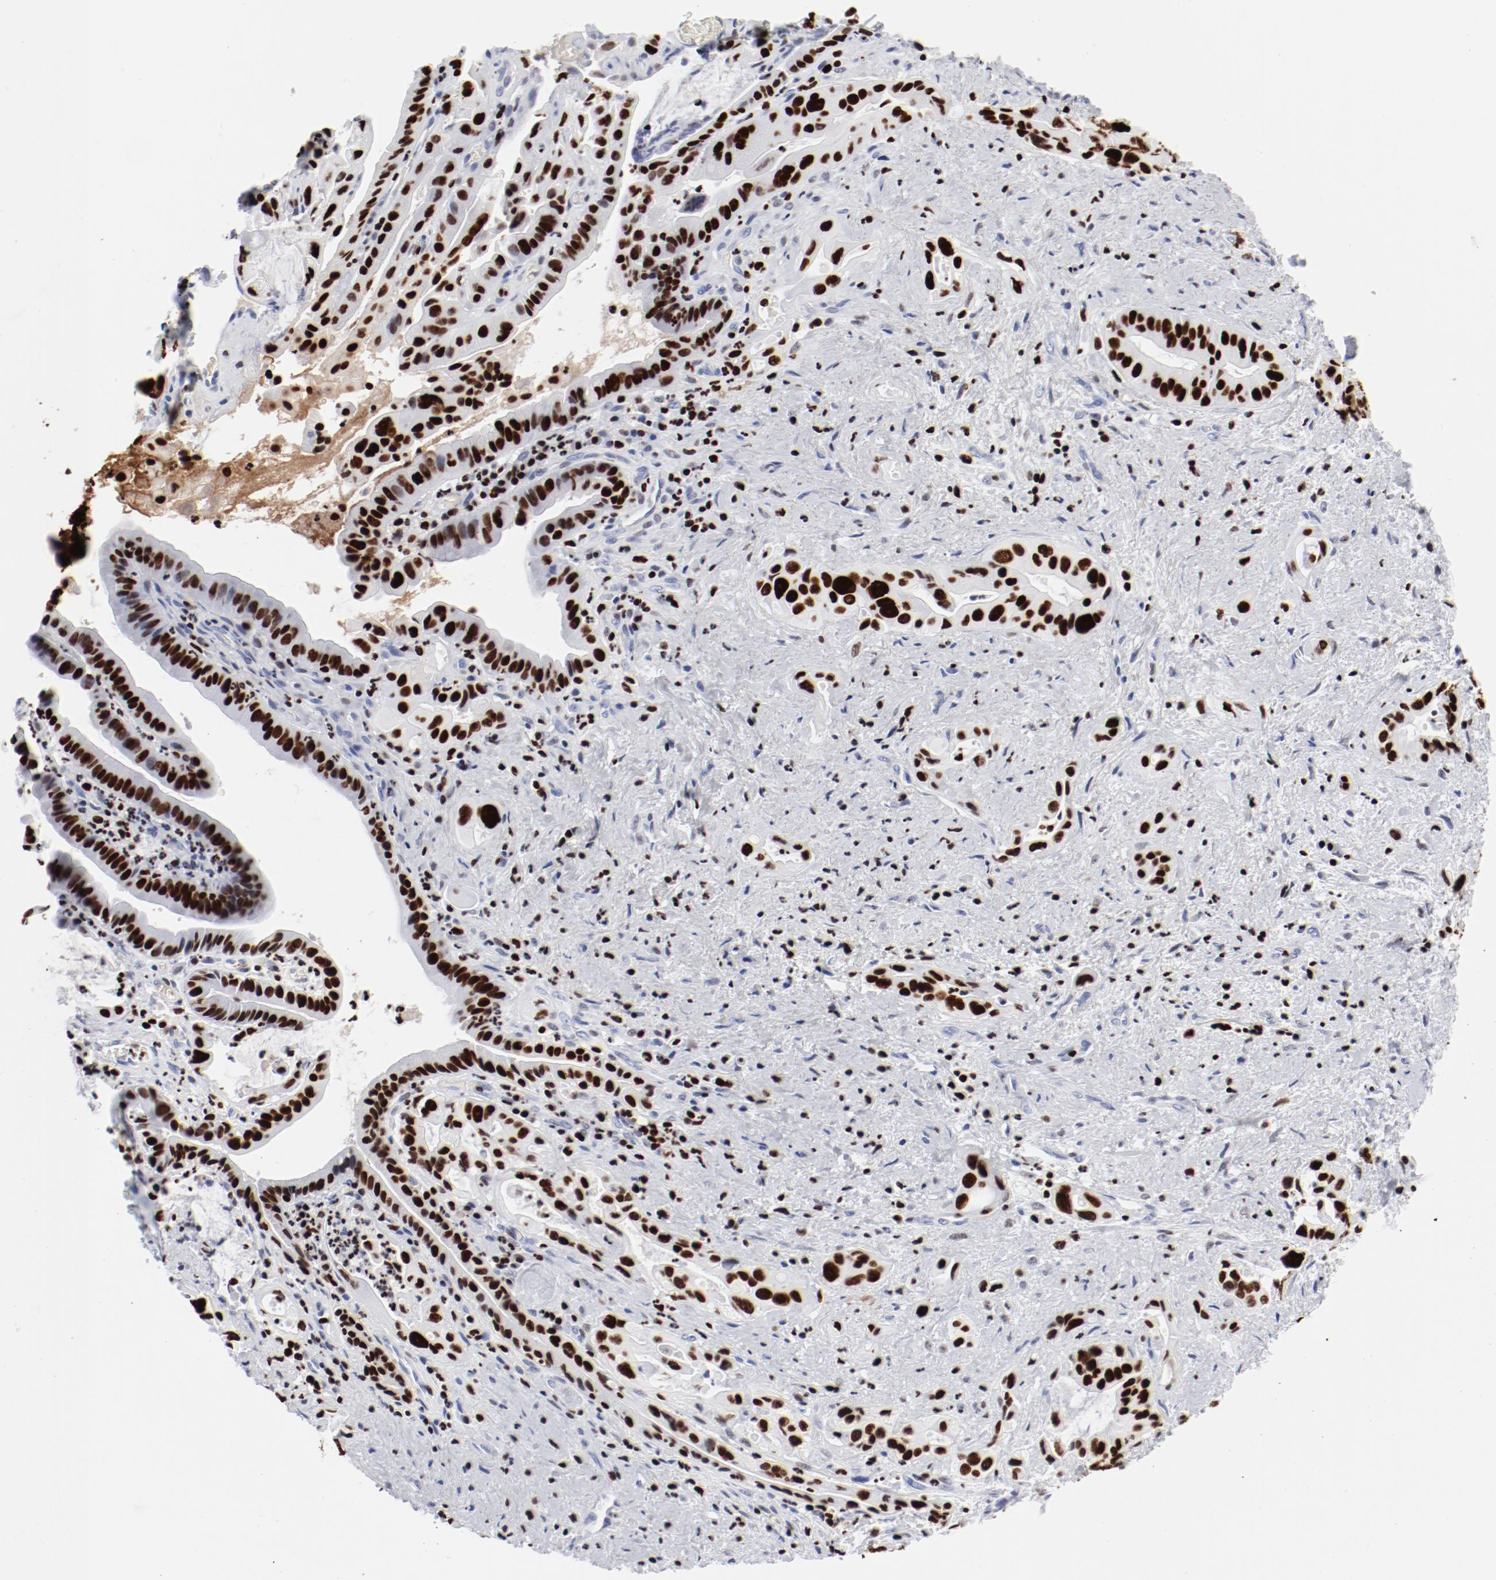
{"staining": {"intensity": "strong", "quantity": ">75%", "location": "nuclear"}, "tissue": "pancreatic cancer", "cell_type": "Tumor cells", "image_type": "cancer", "snomed": [{"axis": "morphology", "description": "Adenocarcinoma, NOS"}, {"axis": "topography", "description": "Pancreas"}], "caption": "This image demonstrates immunohistochemistry (IHC) staining of pancreatic cancer, with high strong nuclear expression in approximately >75% of tumor cells.", "gene": "SMARCC2", "patient": {"sex": "male", "age": 77}}